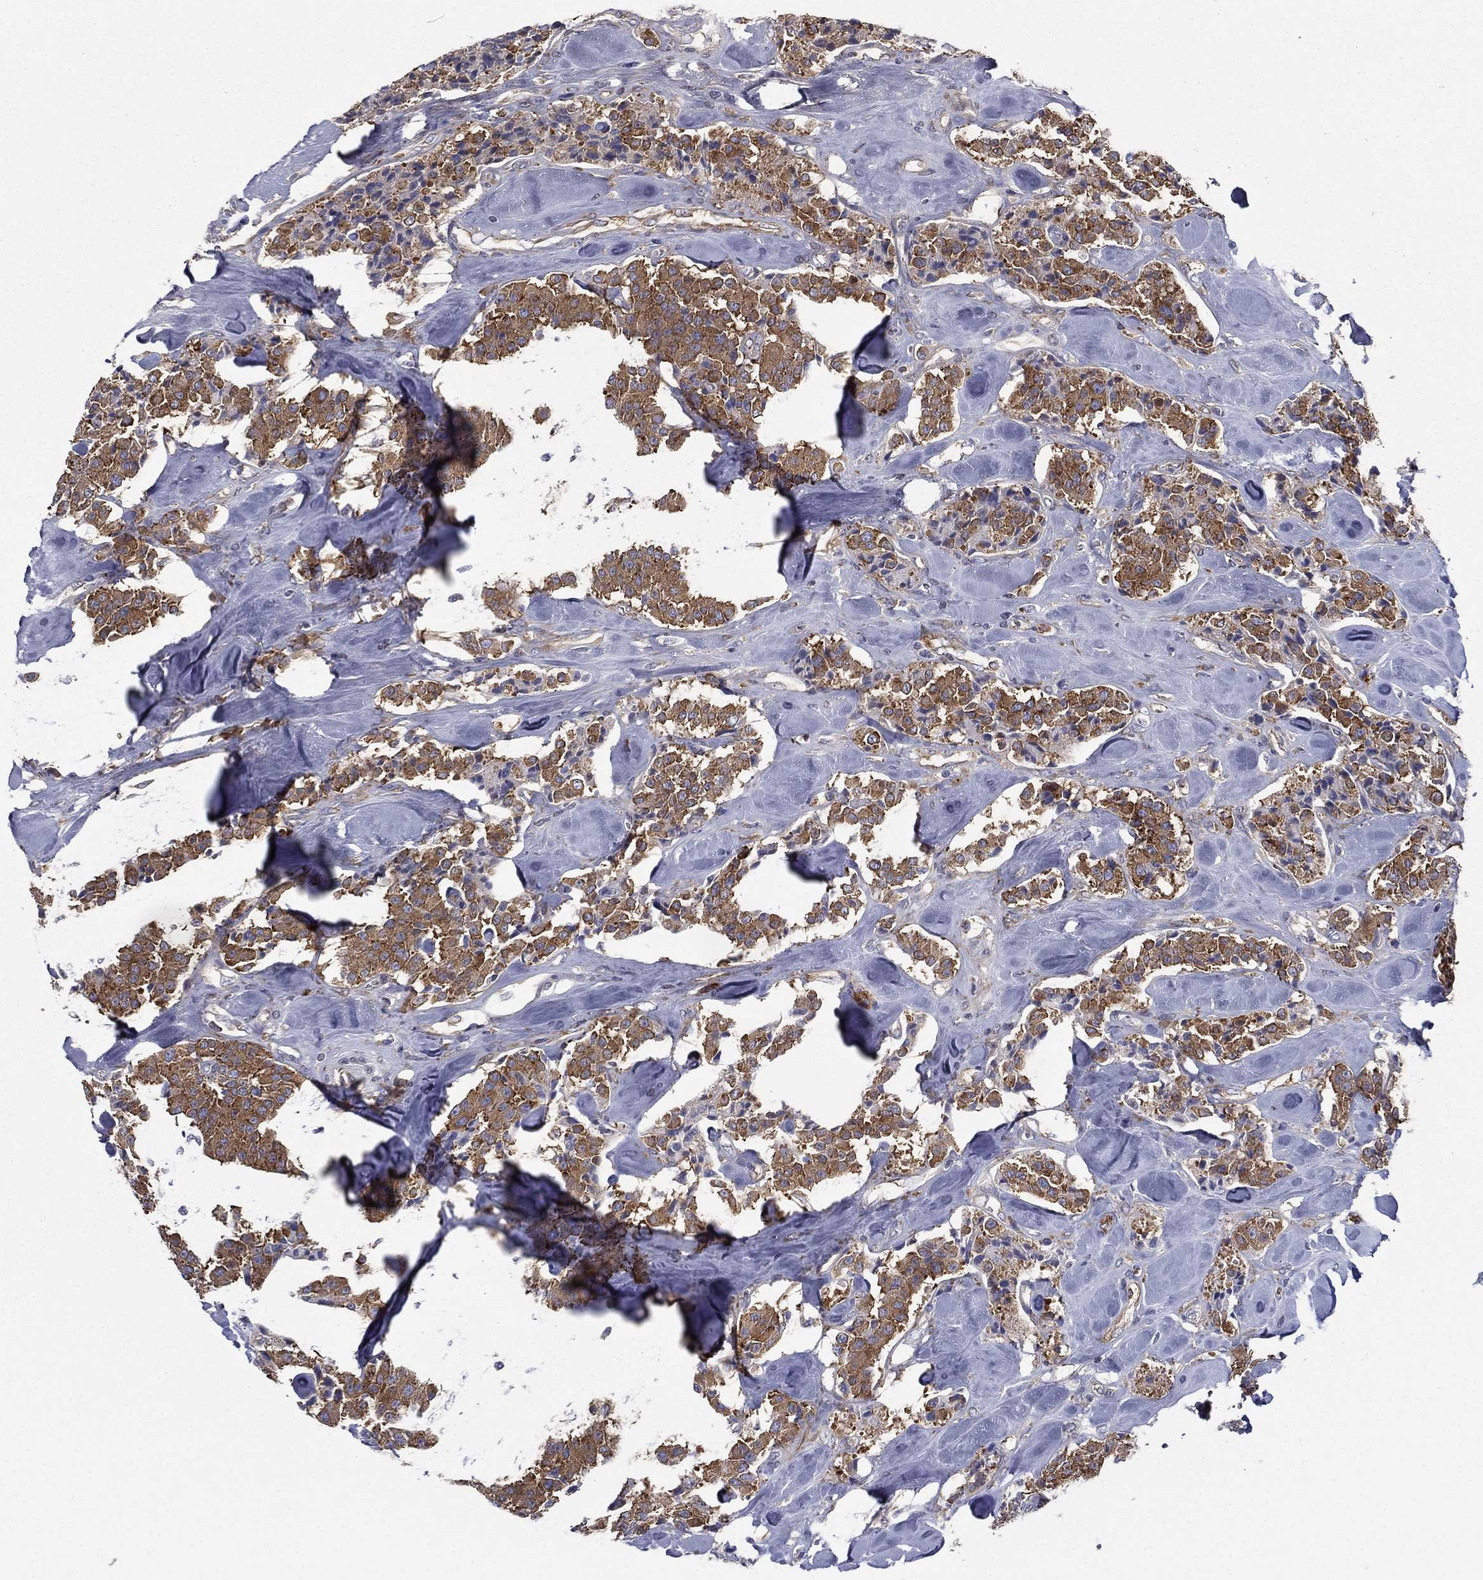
{"staining": {"intensity": "moderate", "quantity": "25%-75%", "location": "cytoplasmic/membranous"}, "tissue": "carcinoid", "cell_type": "Tumor cells", "image_type": "cancer", "snomed": [{"axis": "morphology", "description": "Carcinoid, malignant, NOS"}, {"axis": "topography", "description": "Pancreas"}], "caption": "This micrograph shows immunohistochemistry staining of carcinoid, with medium moderate cytoplasmic/membranous expression in about 25%-75% of tumor cells.", "gene": "FARSA", "patient": {"sex": "male", "age": 41}}